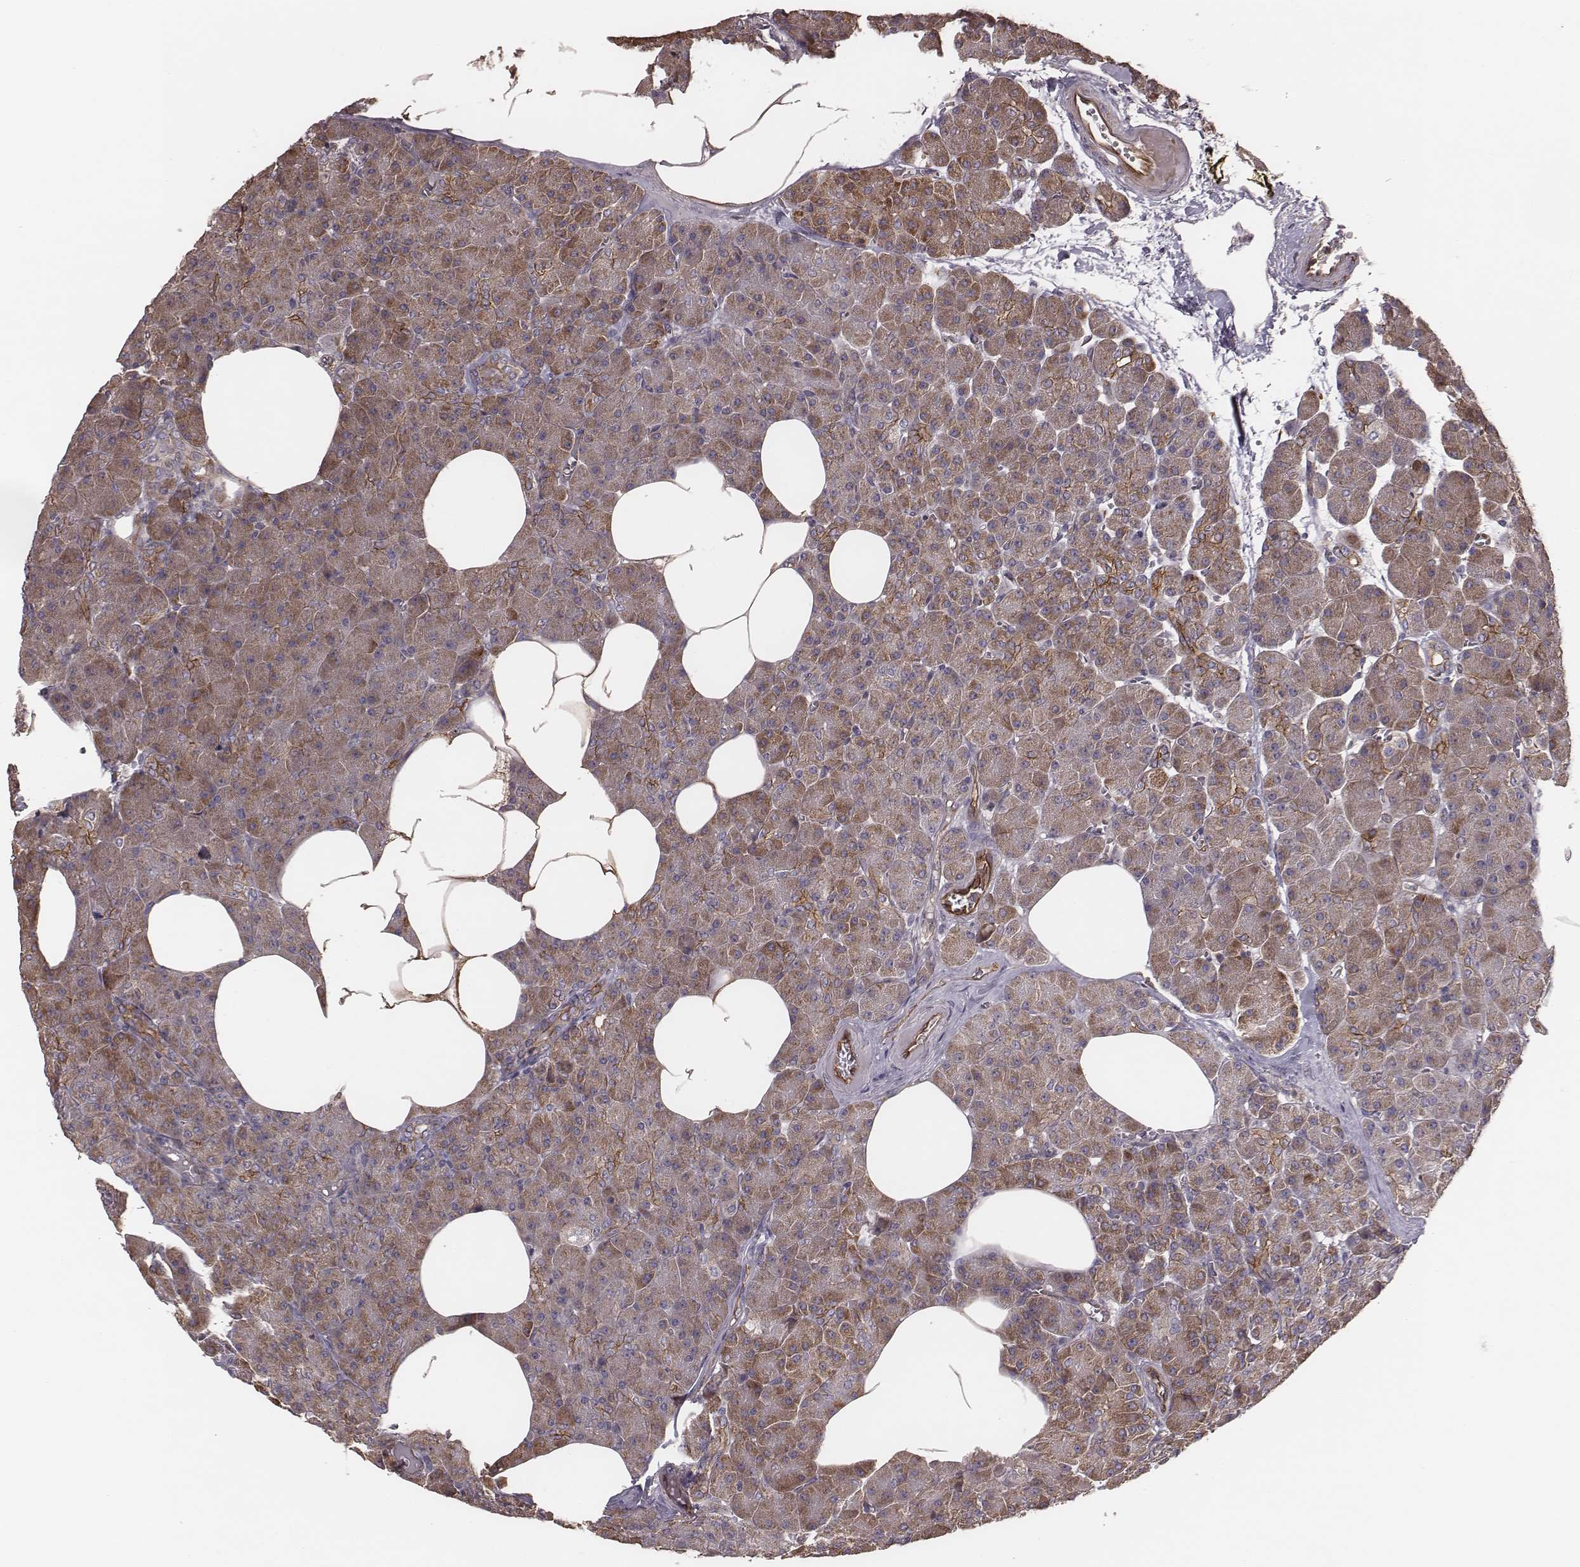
{"staining": {"intensity": "moderate", "quantity": "25%-75%", "location": "cytoplasmic/membranous"}, "tissue": "pancreas", "cell_type": "Exocrine glandular cells", "image_type": "normal", "snomed": [{"axis": "morphology", "description": "Normal tissue, NOS"}, {"axis": "topography", "description": "Pancreas"}], "caption": "Immunohistochemical staining of benign human pancreas demonstrates 25%-75% levels of moderate cytoplasmic/membranous protein positivity in approximately 25%-75% of exocrine glandular cells. (DAB (3,3'-diaminobenzidine) IHC with brightfield microscopy, high magnification).", "gene": "PALMD", "patient": {"sex": "female", "age": 45}}